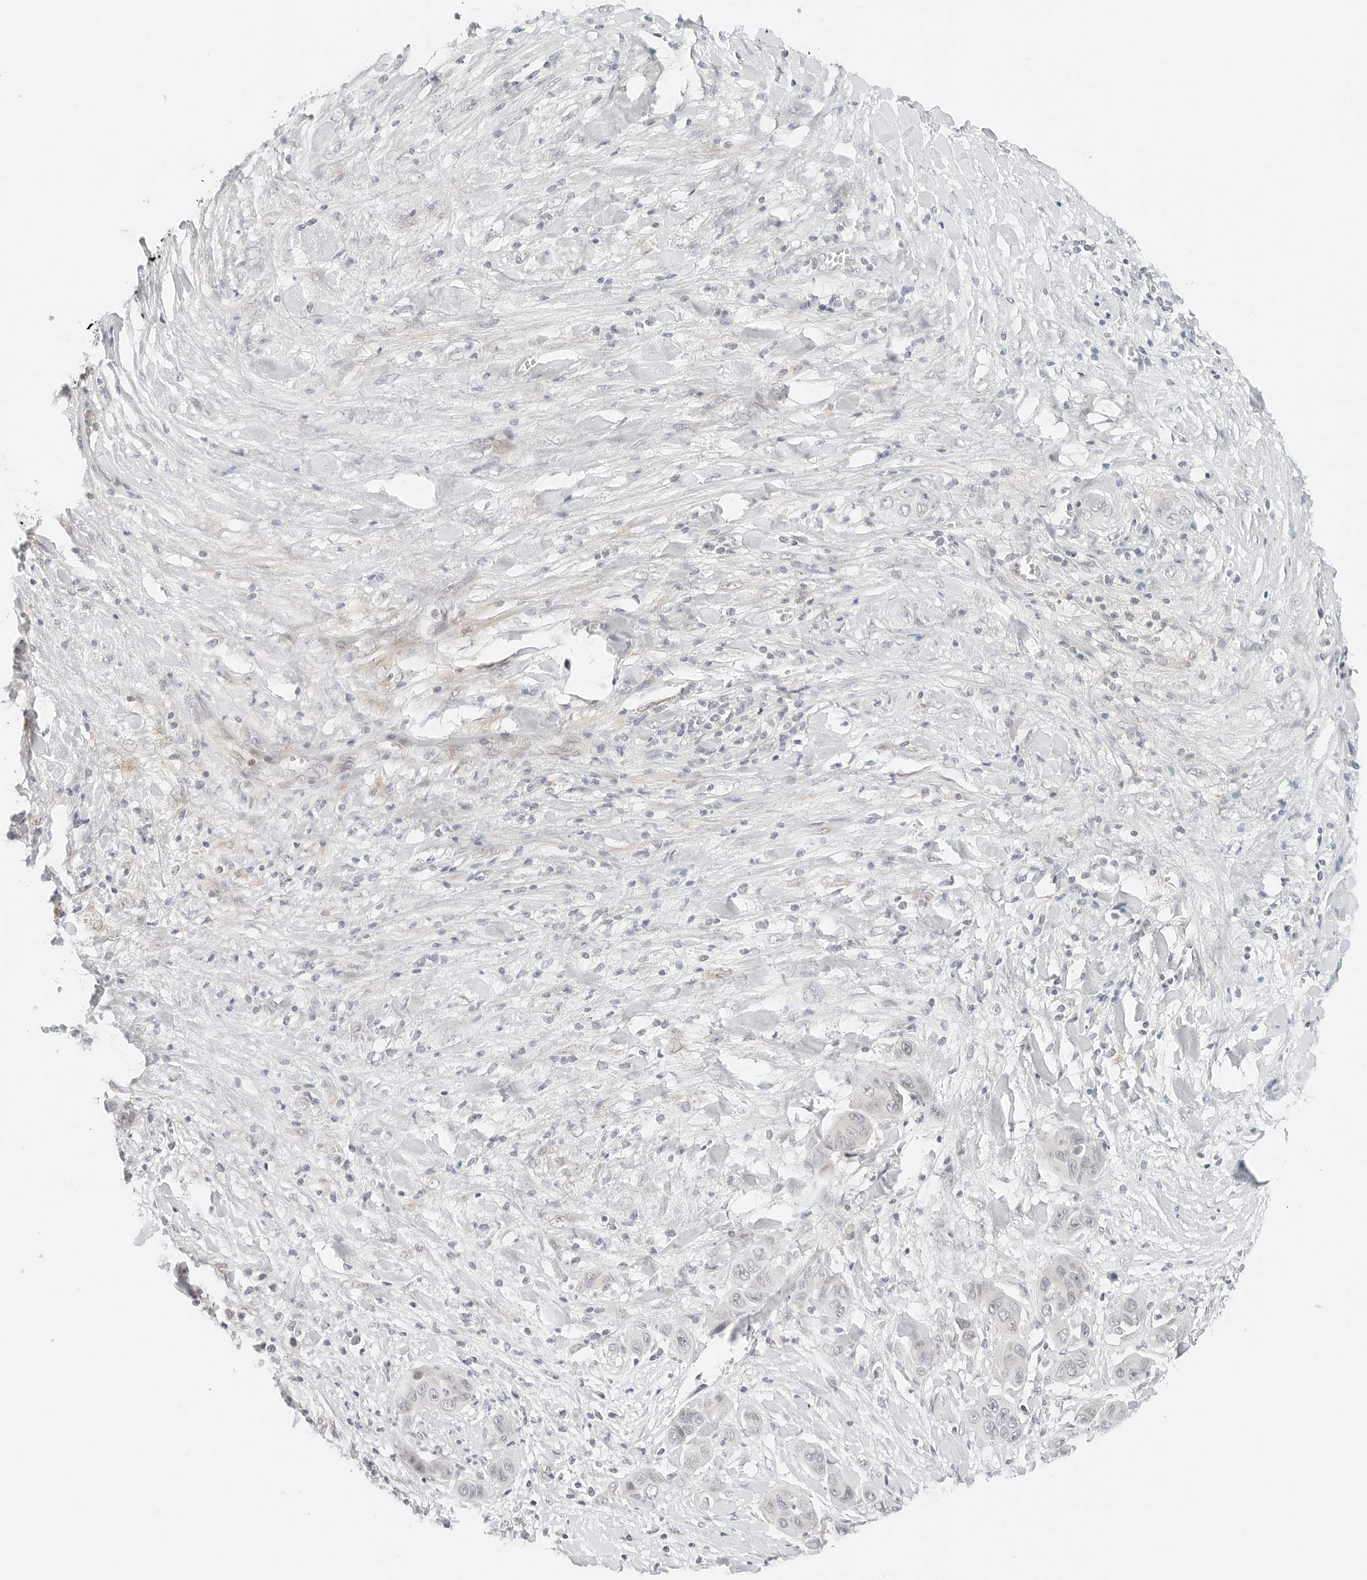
{"staining": {"intensity": "negative", "quantity": "none", "location": "none"}, "tissue": "liver cancer", "cell_type": "Tumor cells", "image_type": "cancer", "snomed": [{"axis": "morphology", "description": "Cholangiocarcinoma"}, {"axis": "topography", "description": "Liver"}], "caption": "DAB (3,3'-diaminobenzidine) immunohistochemical staining of human liver cancer reveals no significant expression in tumor cells. (DAB immunohistochemistry (IHC) with hematoxylin counter stain).", "gene": "NEO1", "patient": {"sex": "female", "age": 52}}